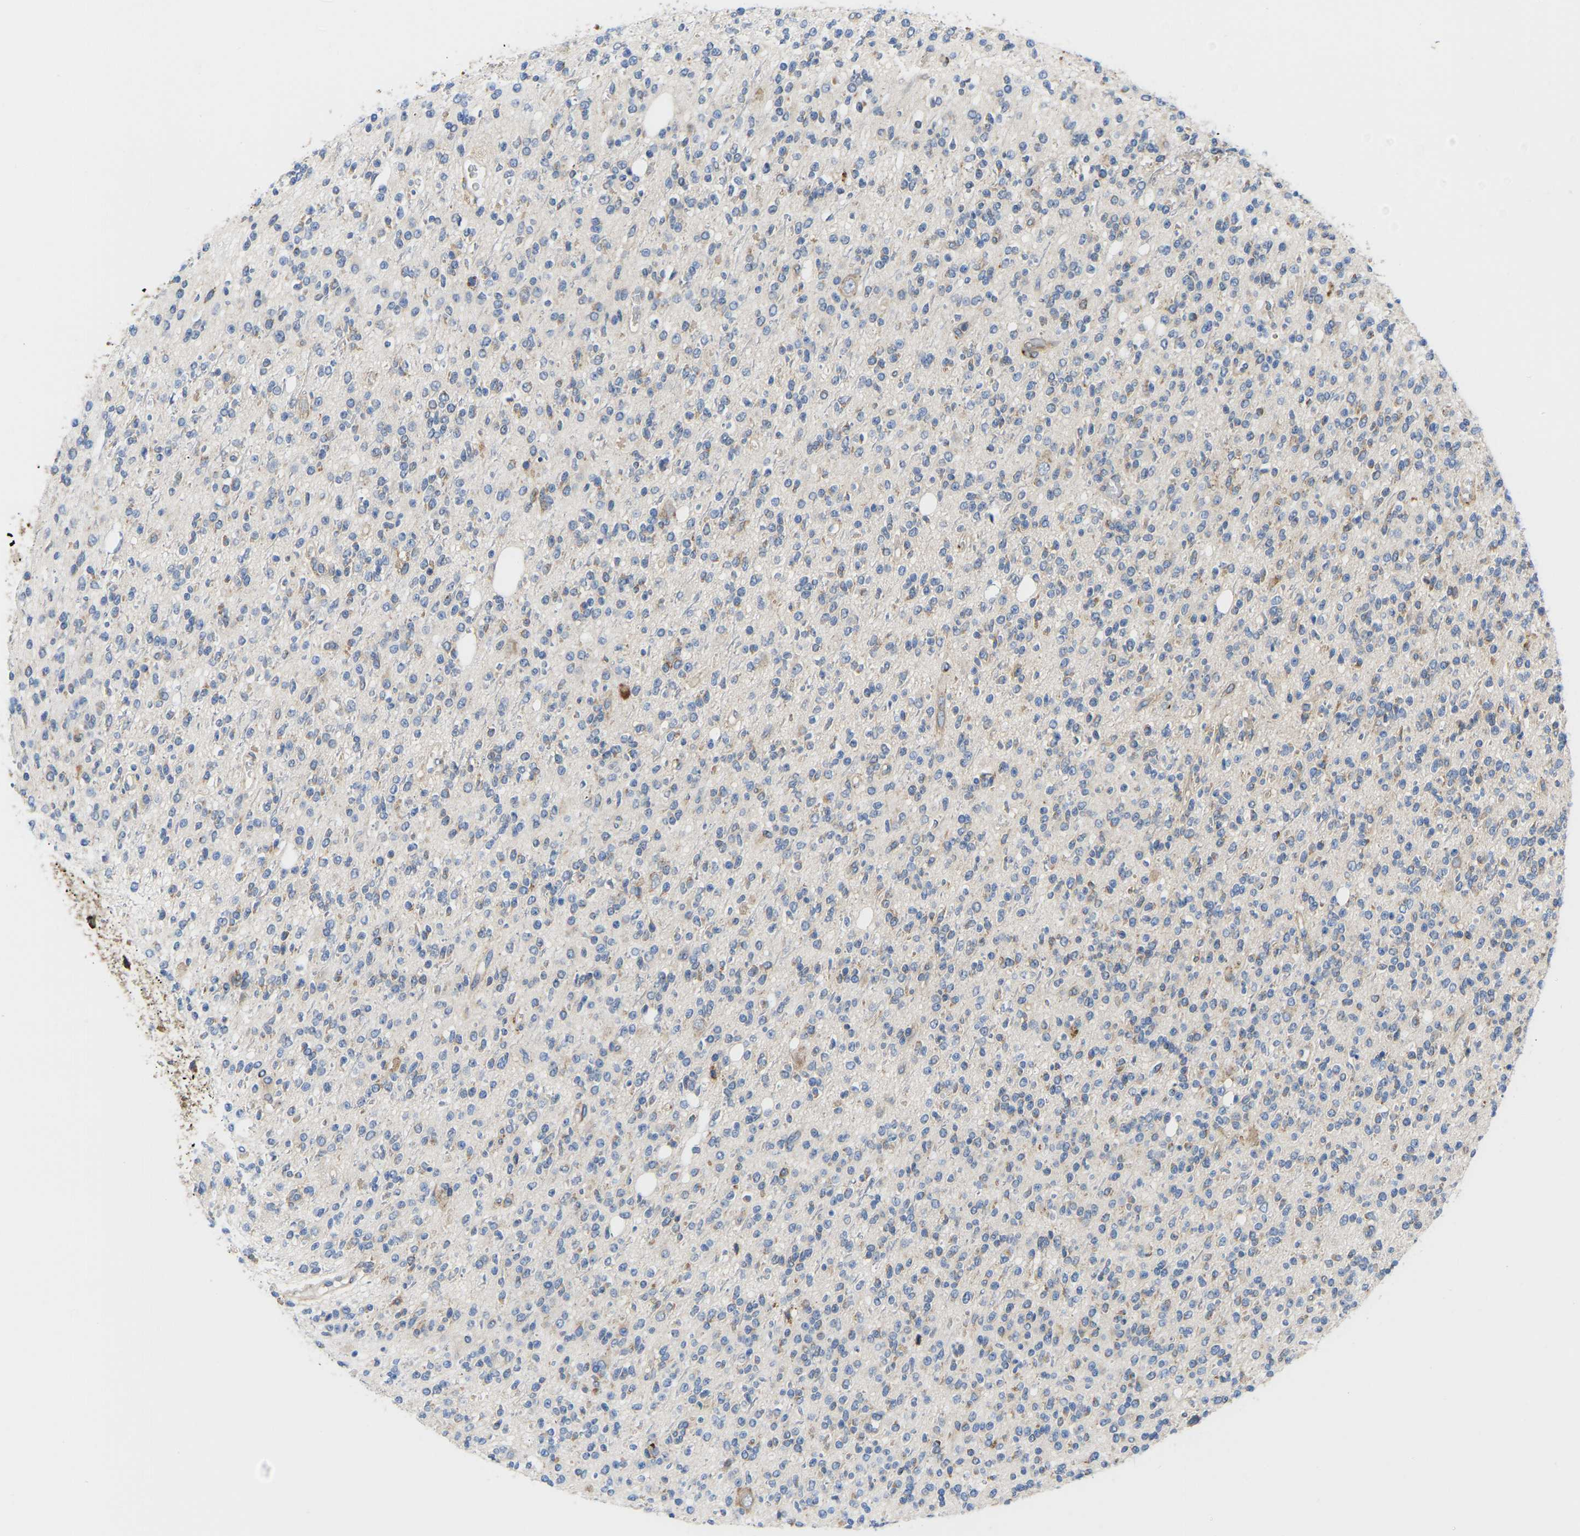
{"staining": {"intensity": "negative", "quantity": "none", "location": "none"}, "tissue": "glioma", "cell_type": "Tumor cells", "image_type": "cancer", "snomed": [{"axis": "morphology", "description": "Glioma, malignant, High grade"}, {"axis": "topography", "description": "Brain"}], "caption": "The immunohistochemistry (IHC) histopathology image has no significant staining in tumor cells of glioma tissue.", "gene": "P4HB", "patient": {"sex": "male", "age": 34}}